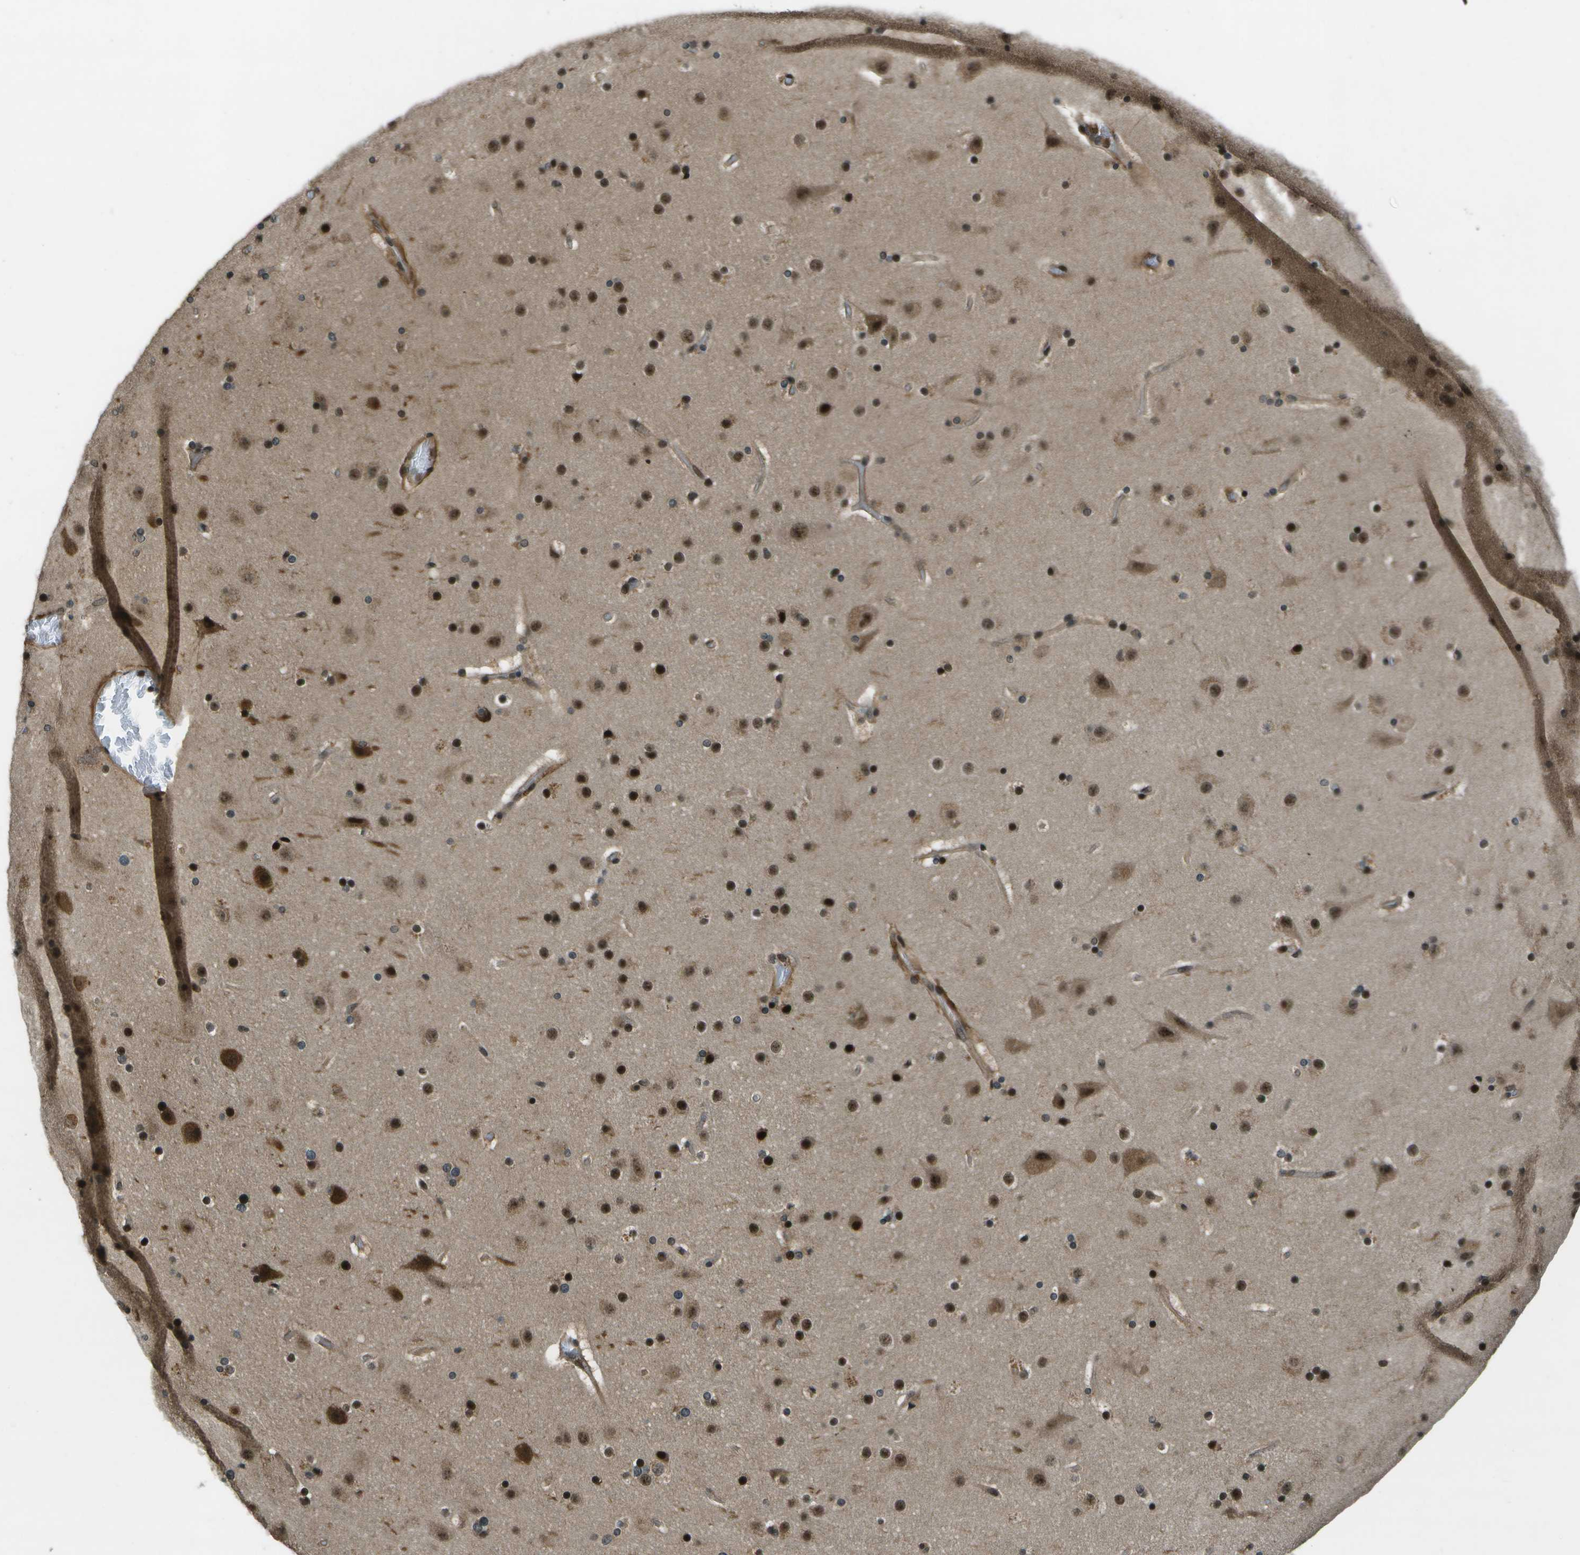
{"staining": {"intensity": "moderate", "quantity": "25%-75%", "location": "nuclear"}, "tissue": "cerebral cortex", "cell_type": "Endothelial cells", "image_type": "normal", "snomed": [{"axis": "morphology", "description": "Normal tissue, NOS"}, {"axis": "topography", "description": "Cerebral cortex"}], "caption": "Immunohistochemistry (IHC) histopathology image of benign cerebral cortex stained for a protein (brown), which displays medium levels of moderate nuclear staining in approximately 25%-75% of endothelial cells.", "gene": "GANC", "patient": {"sex": "male", "age": 57}}